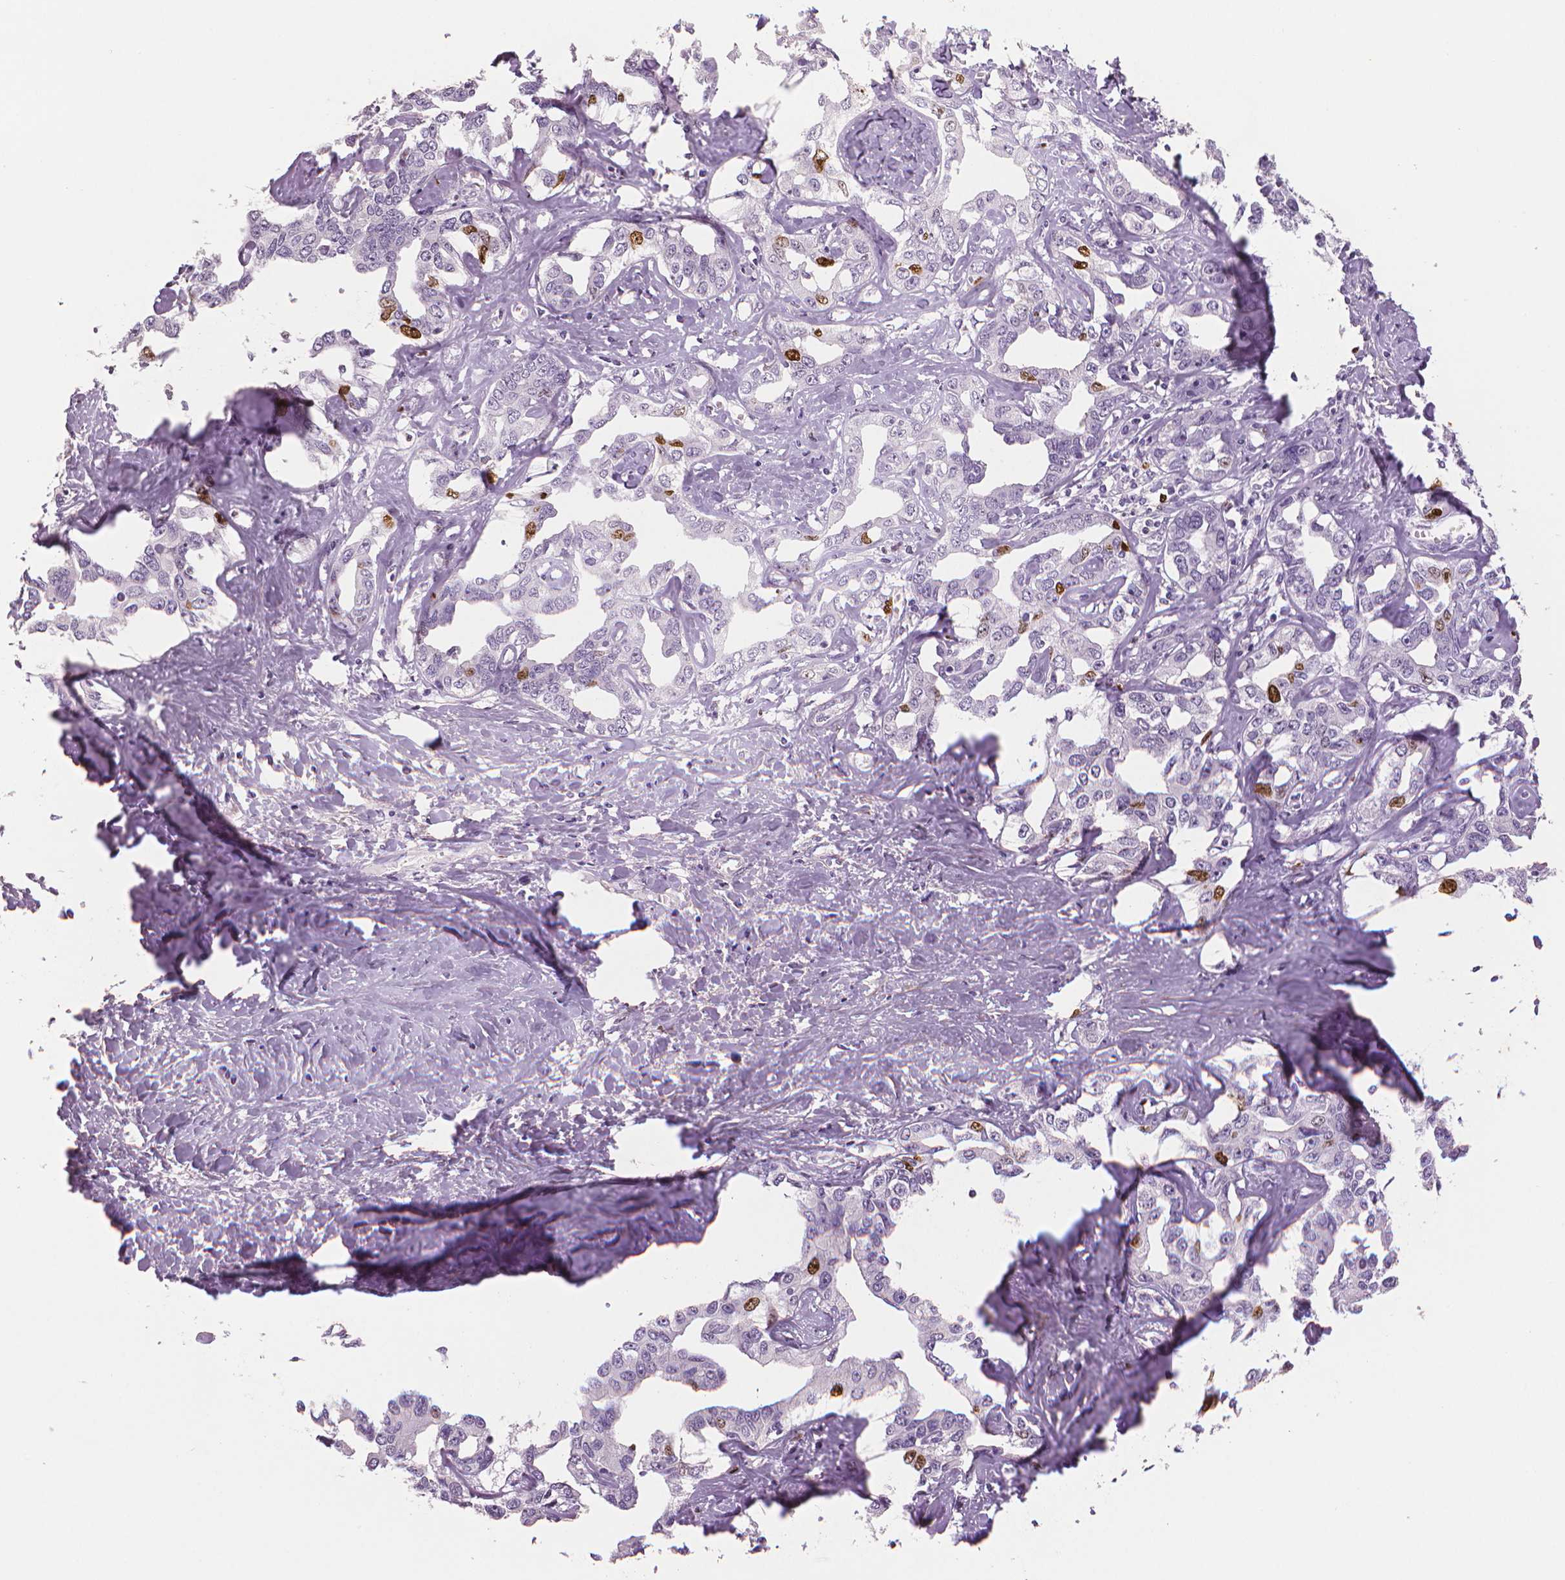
{"staining": {"intensity": "moderate", "quantity": "<25%", "location": "nuclear"}, "tissue": "liver cancer", "cell_type": "Tumor cells", "image_type": "cancer", "snomed": [{"axis": "morphology", "description": "Cholangiocarcinoma"}, {"axis": "topography", "description": "Liver"}], "caption": "Liver cholangiocarcinoma stained for a protein (brown) shows moderate nuclear positive staining in about <25% of tumor cells.", "gene": "MKI67", "patient": {"sex": "male", "age": 59}}